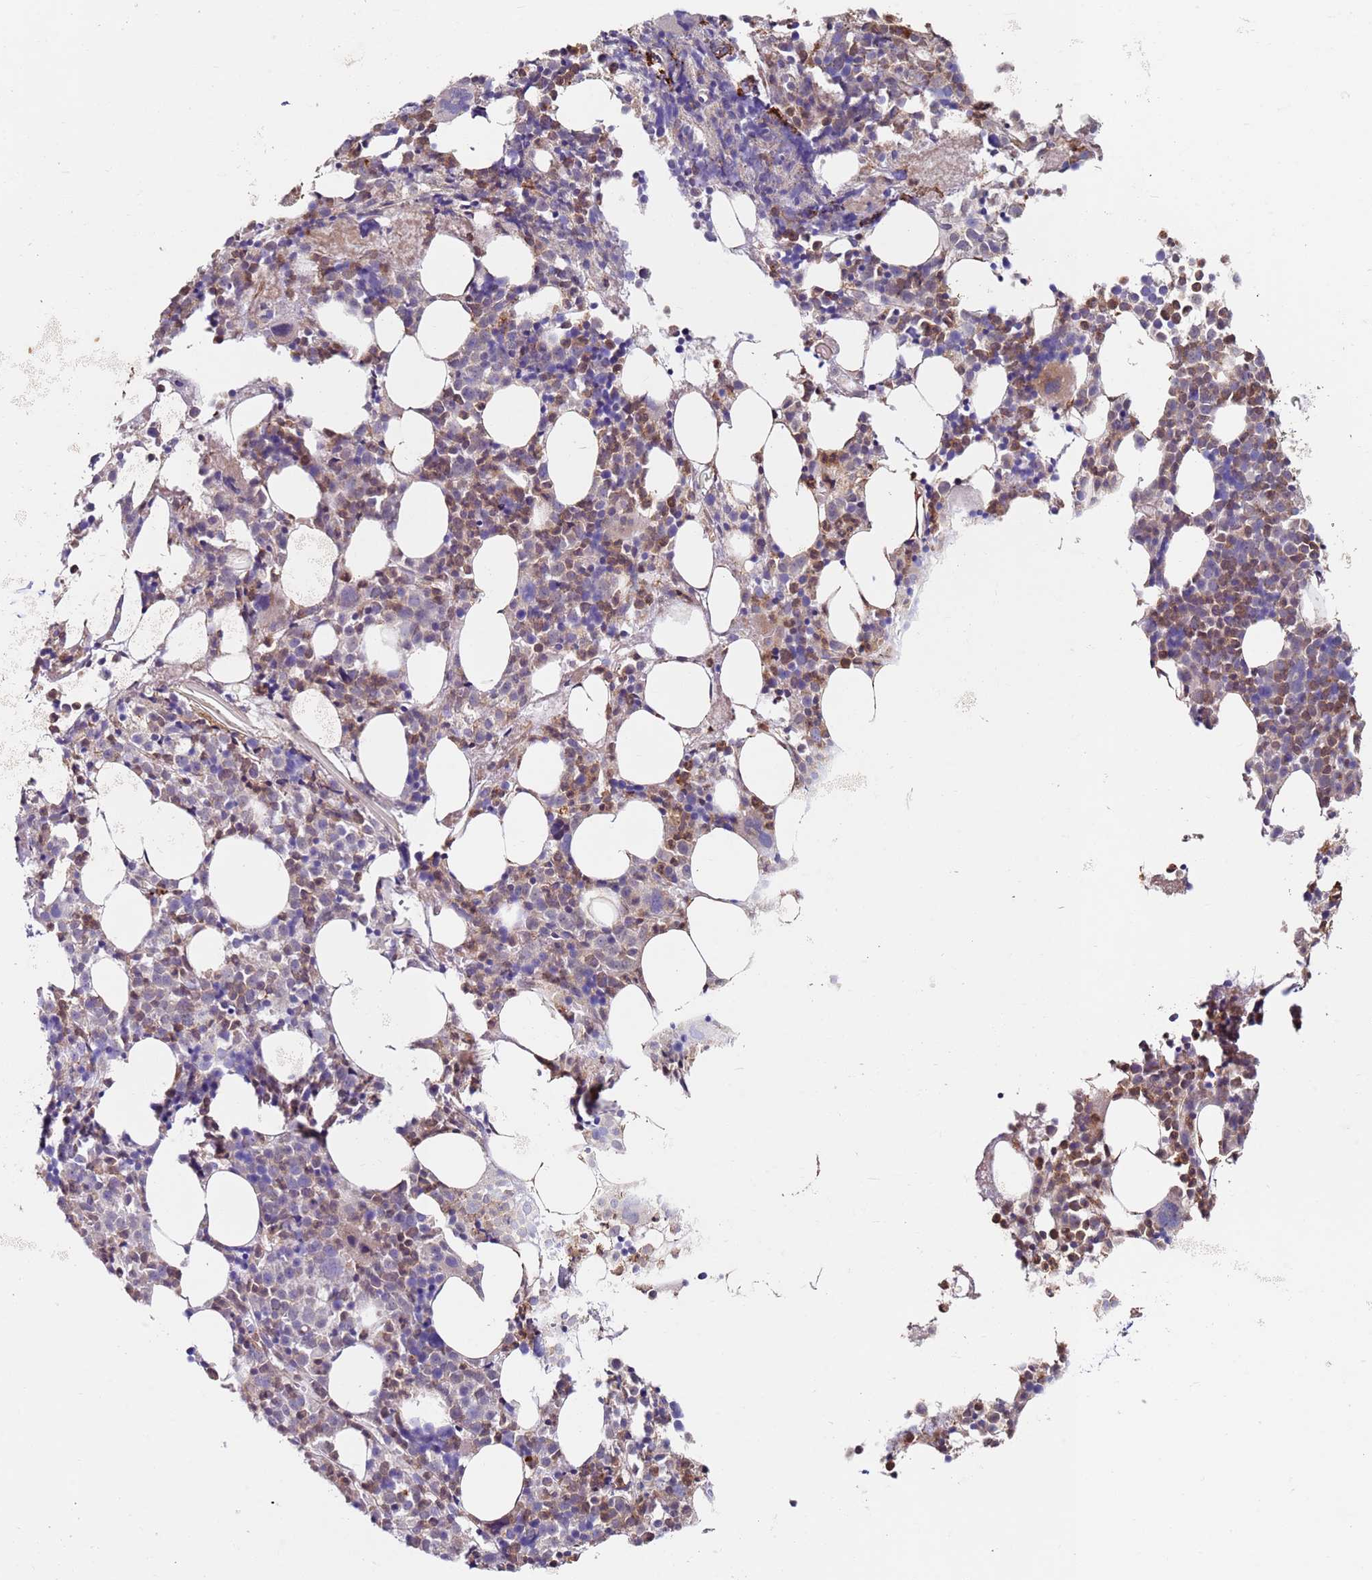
{"staining": {"intensity": "weak", "quantity": "<25%", "location": "cytoplasmic/membranous"}, "tissue": "bone marrow", "cell_type": "Hematopoietic cells", "image_type": "normal", "snomed": [{"axis": "morphology", "description": "Normal tissue, NOS"}, {"axis": "topography", "description": "Bone marrow"}], "caption": "Immunohistochemistry (IHC) photomicrograph of unremarkable bone marrow stained for a protein (brown), which reveals no expression in hematopoietic cells.", "gene": "CNOT9", "patient": {"sex": "female", "age": 48}}